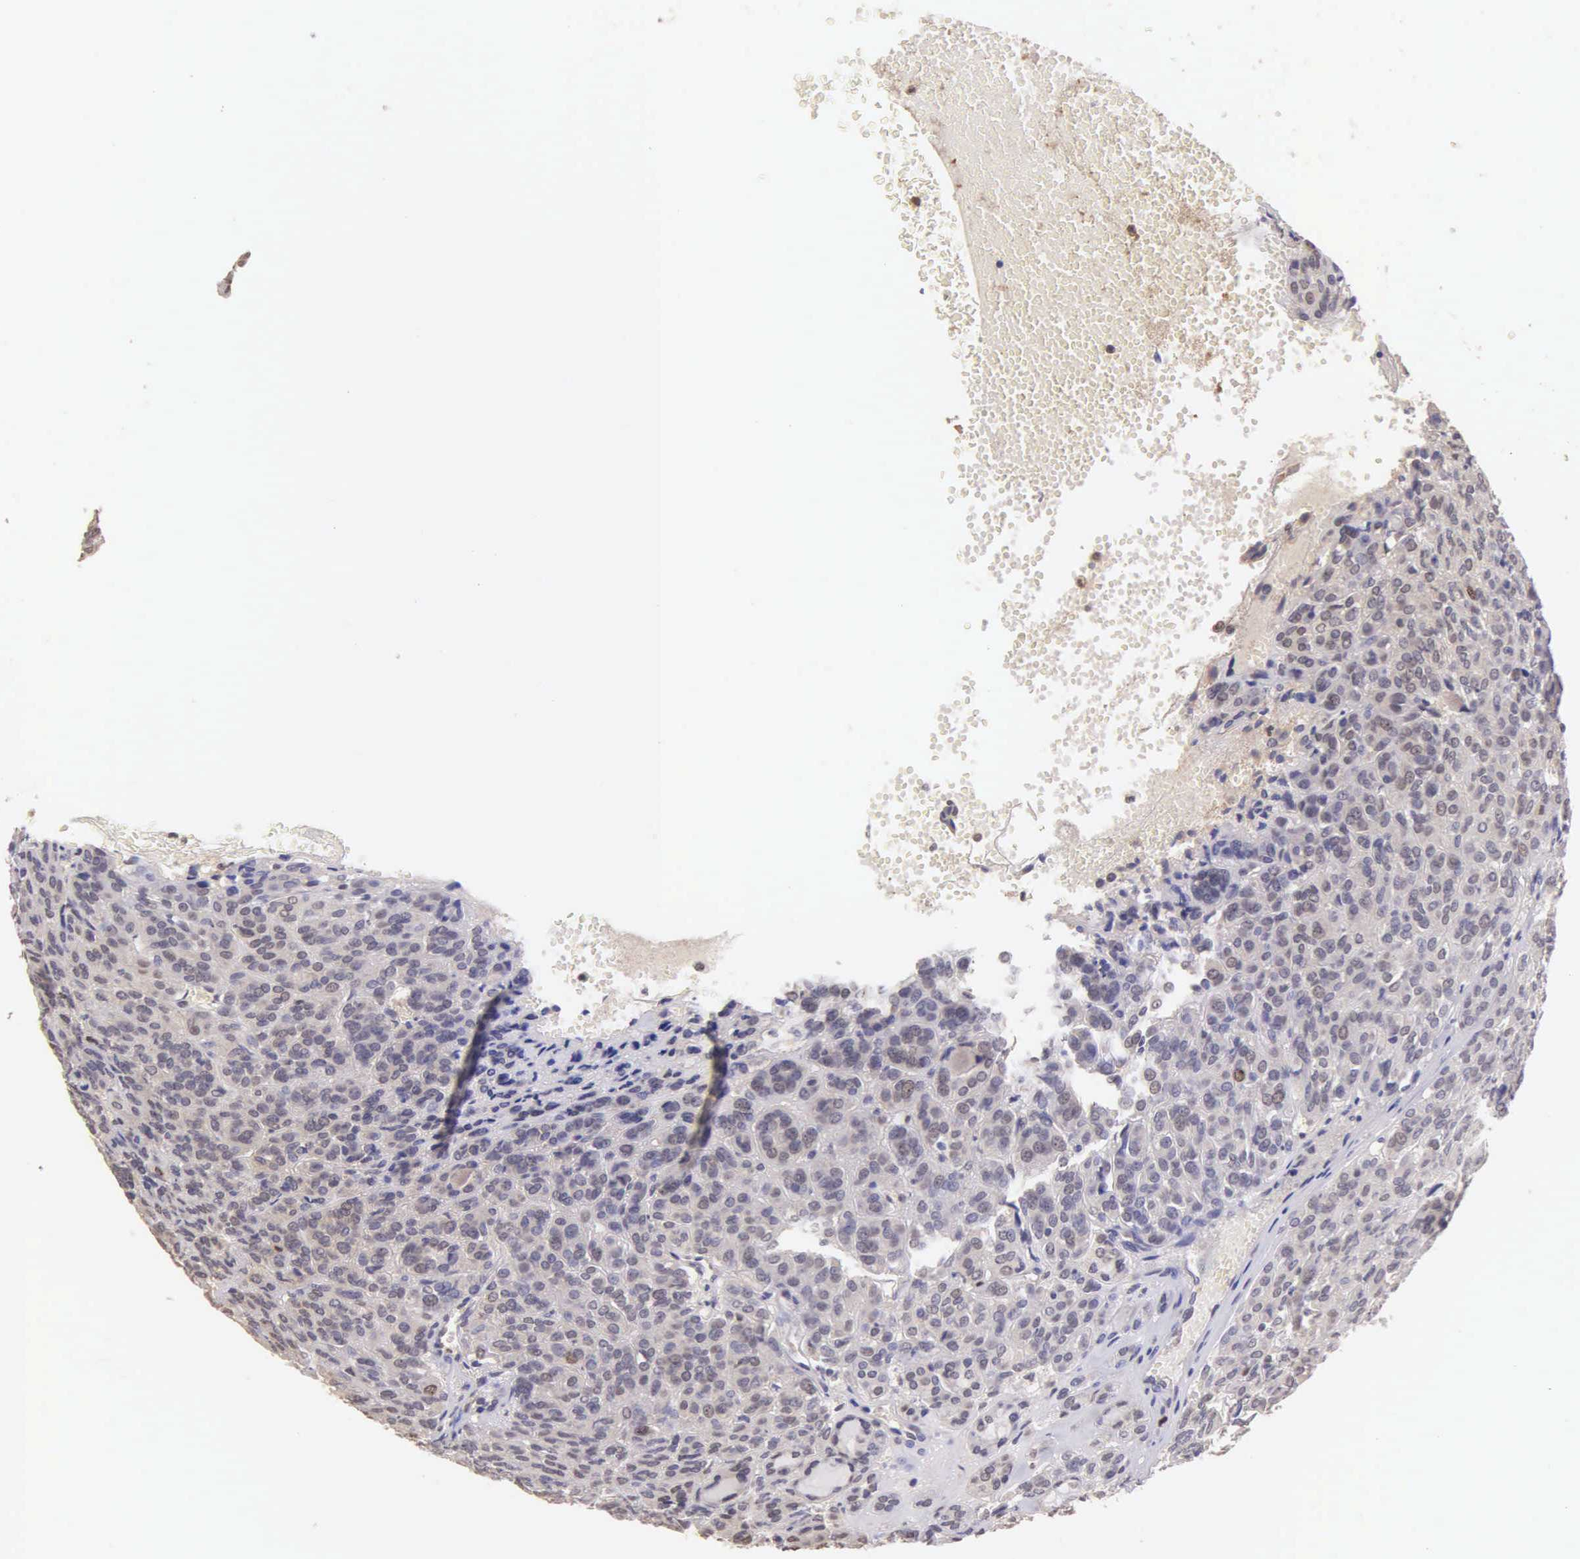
{"staining": {"intensity": "weak", "quantity": "25%-75%", "location": "nuclear"}, "tissue": "thyroid cancer", "cell_type": "Tumor cells", "image_type": "cancer", "snomed": [{"axis": "morphology", "description": "Follicular adenoma carcinoma, NOS"}, {"axis": "topography", "description": "Thyroid gland"}], "caption": "A photomicrograph showing weak nuclear staining in about 25%-75% of tumor cells in thyroid follicular adenoma carcinoma, as visualized by brown immunohistochemical staining.", "gene": "MKI67", "patient": {"sex": "female", "age": 71}}